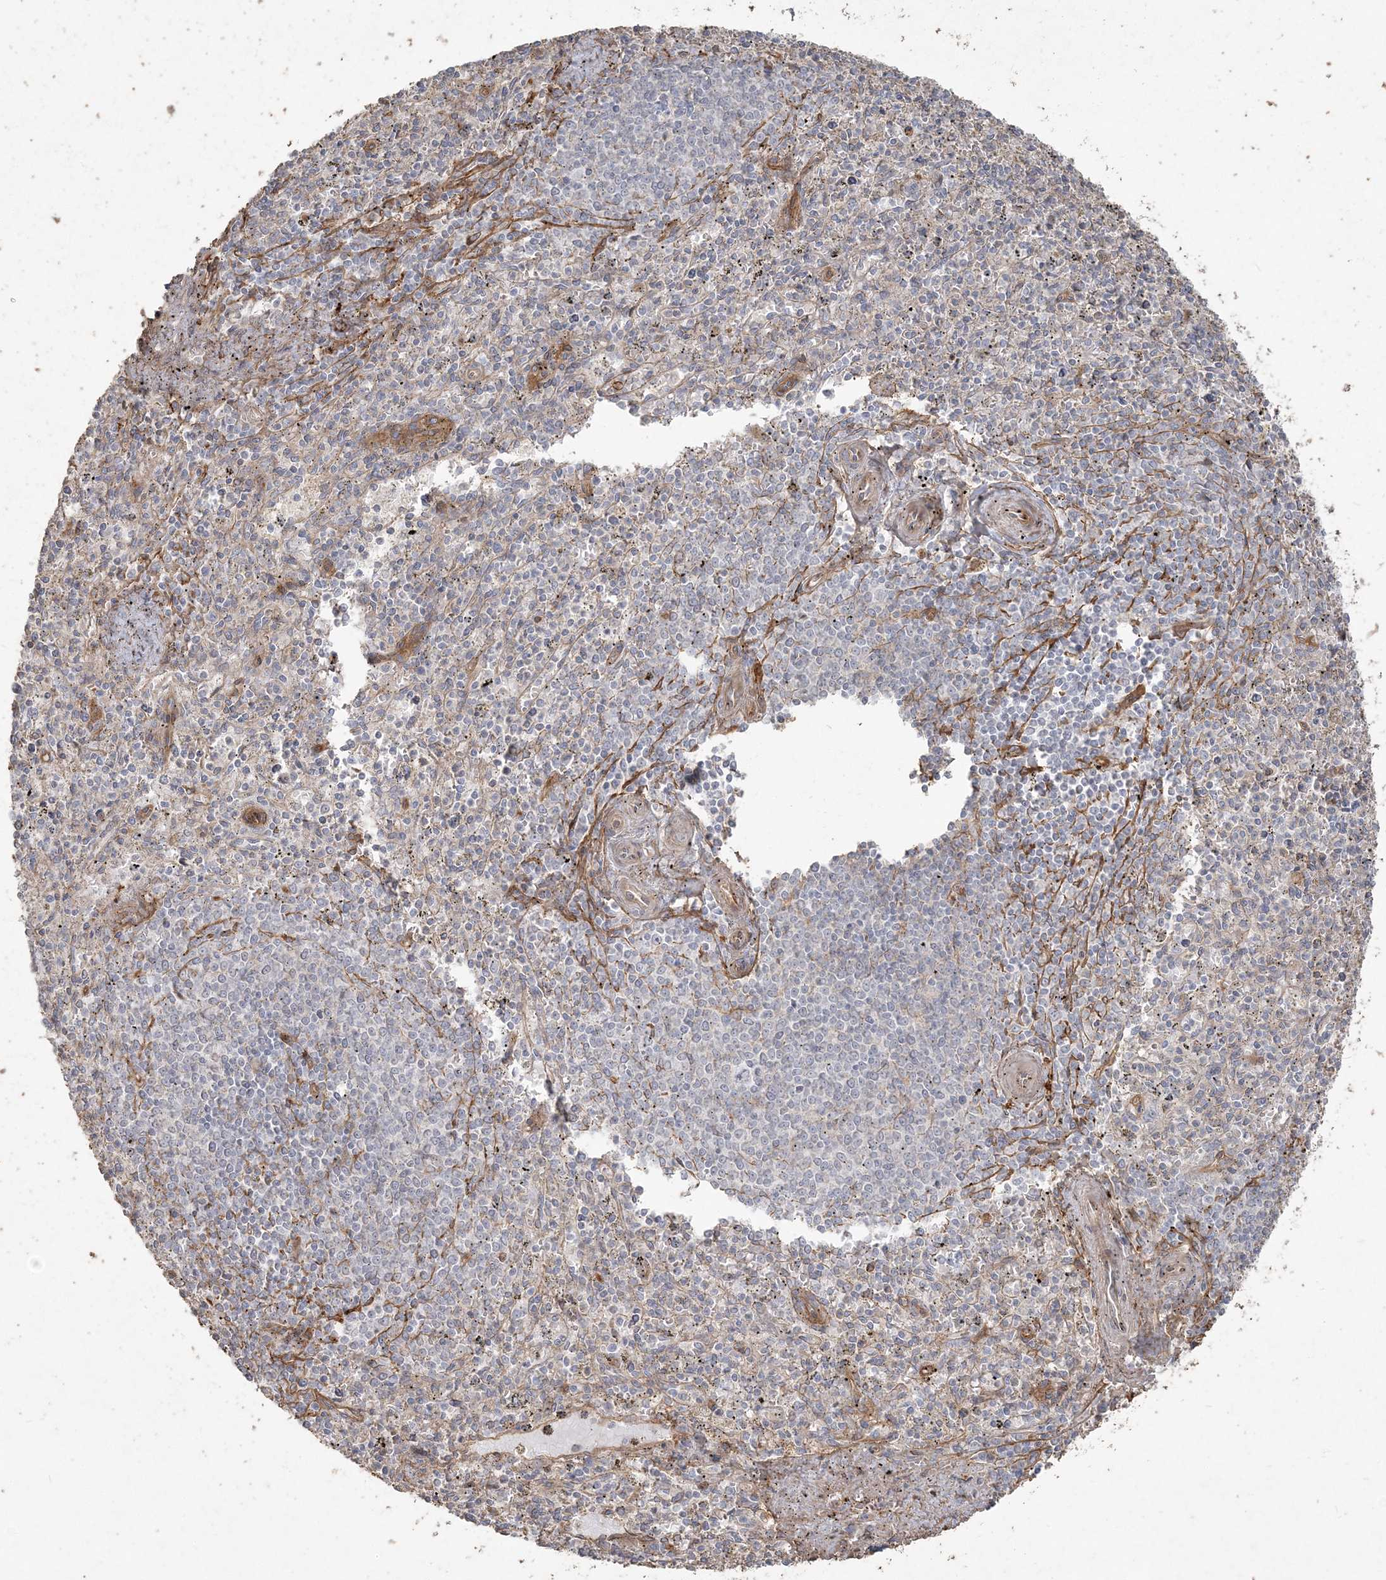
{"staining": {"intensity": "negative", "quantity": "none", "location": "none"}, "tissue": "spleen", "cell_type": "Cells in red pulp", "image_type": "normal", "snomed": [{"axis": "morphology", "description": "Normal tissue, NOS"}, {"axis": "topography", "description": "Spleen"}], "caption": "Human spleen stained for a protein using immunohistochemistry reveals no expression in cells in red pulp.", "gene": "RNF145", "patient": {"sex": "male", "age": 72}}